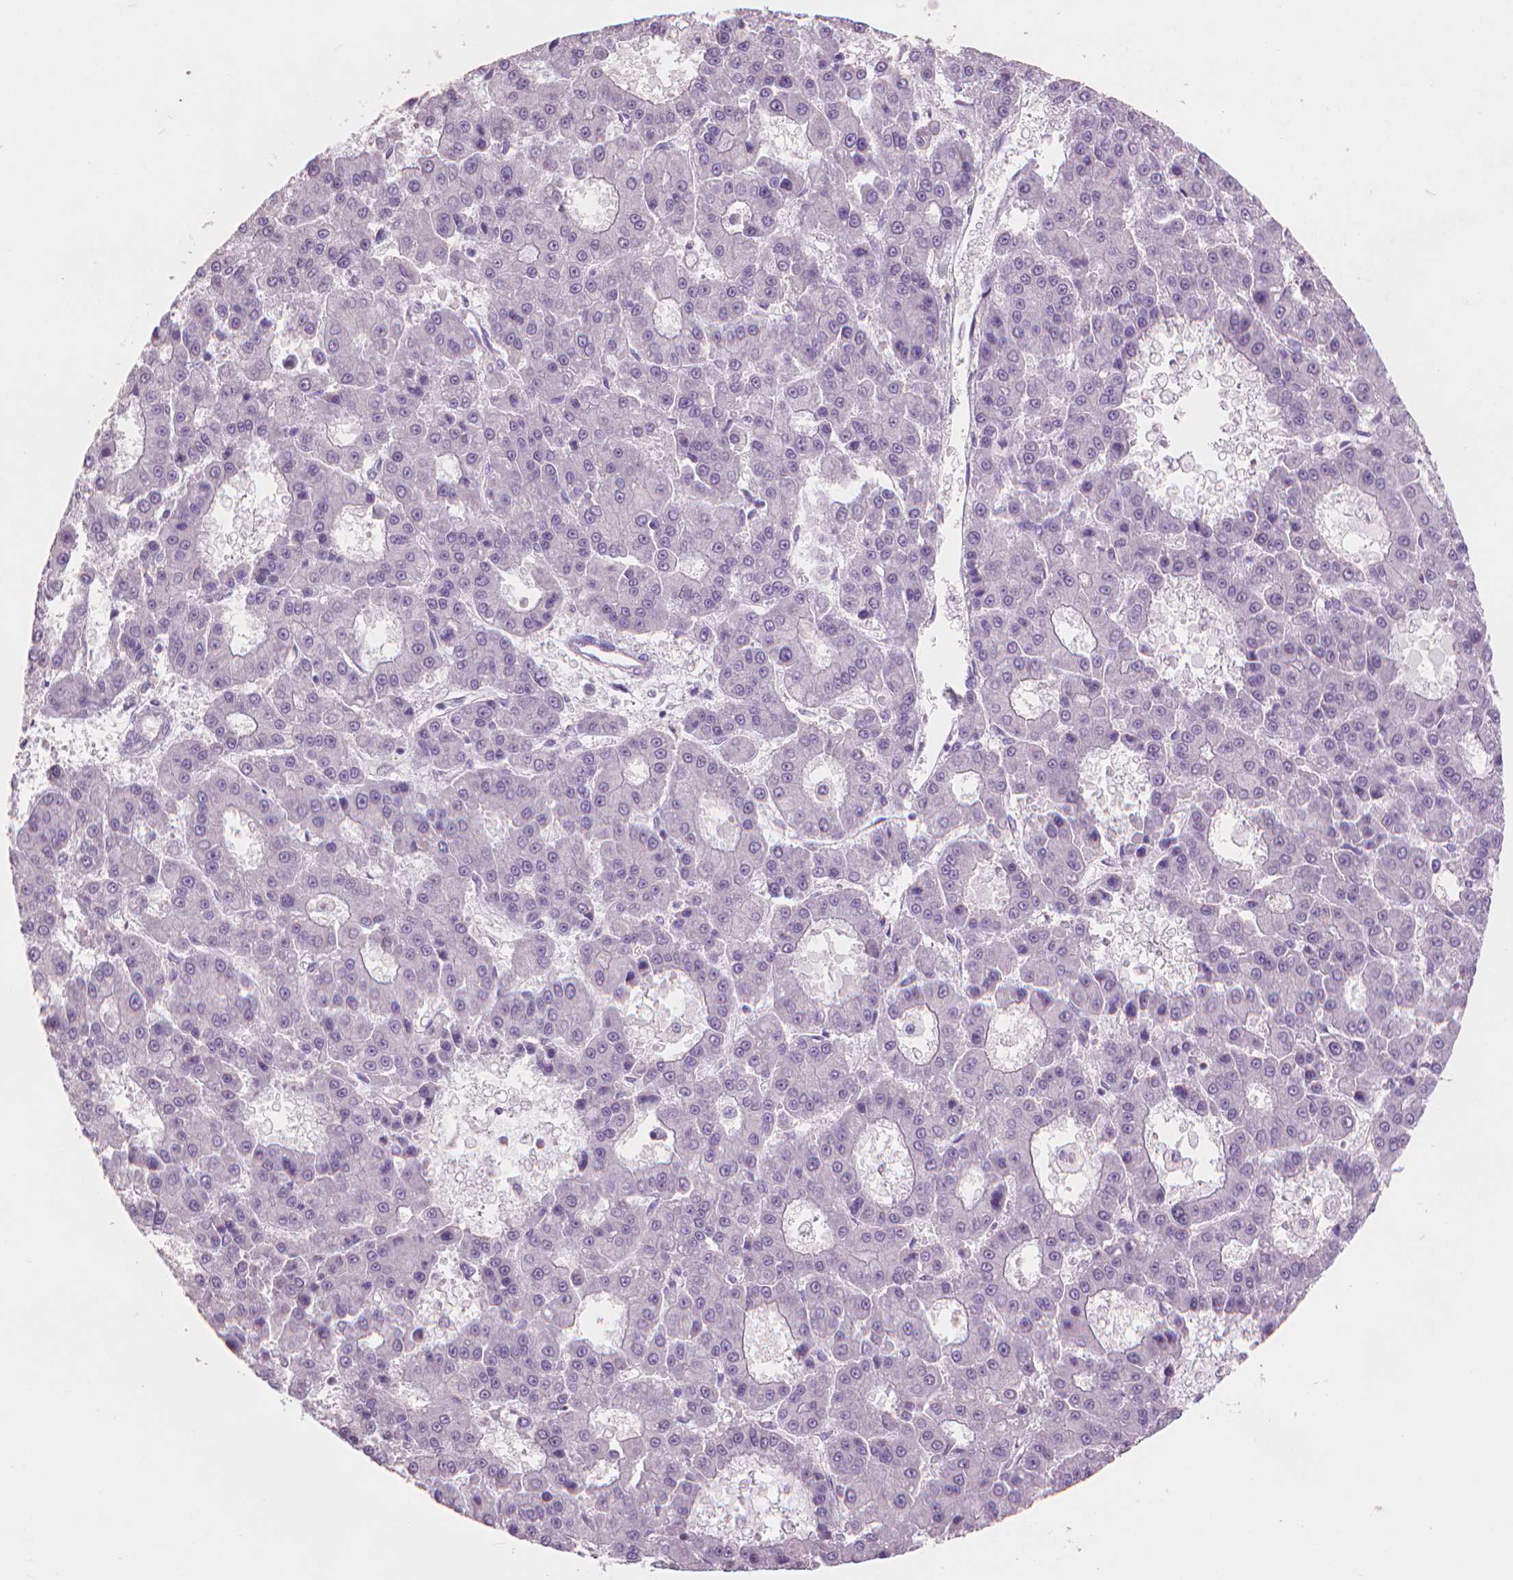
{"staining": {"intensity": "negative", "quantity": "none", "location": "none"}, "tissue": "liver cancer", "cell_type": "Tumor cells", "image_type": "cancer", "snomed": [{"axis": "morphology", "description": "Carcinoma, Hepatocellular, NOS"}, {"axis": "topography", "description": "Liver"}], "caption": "This is a micrograph of immunohistochemistry staining of liver cancer, which shows no staining in tumor cells.", "gene": "ENO2", "patient": {"sex": "male", "age": 70}}